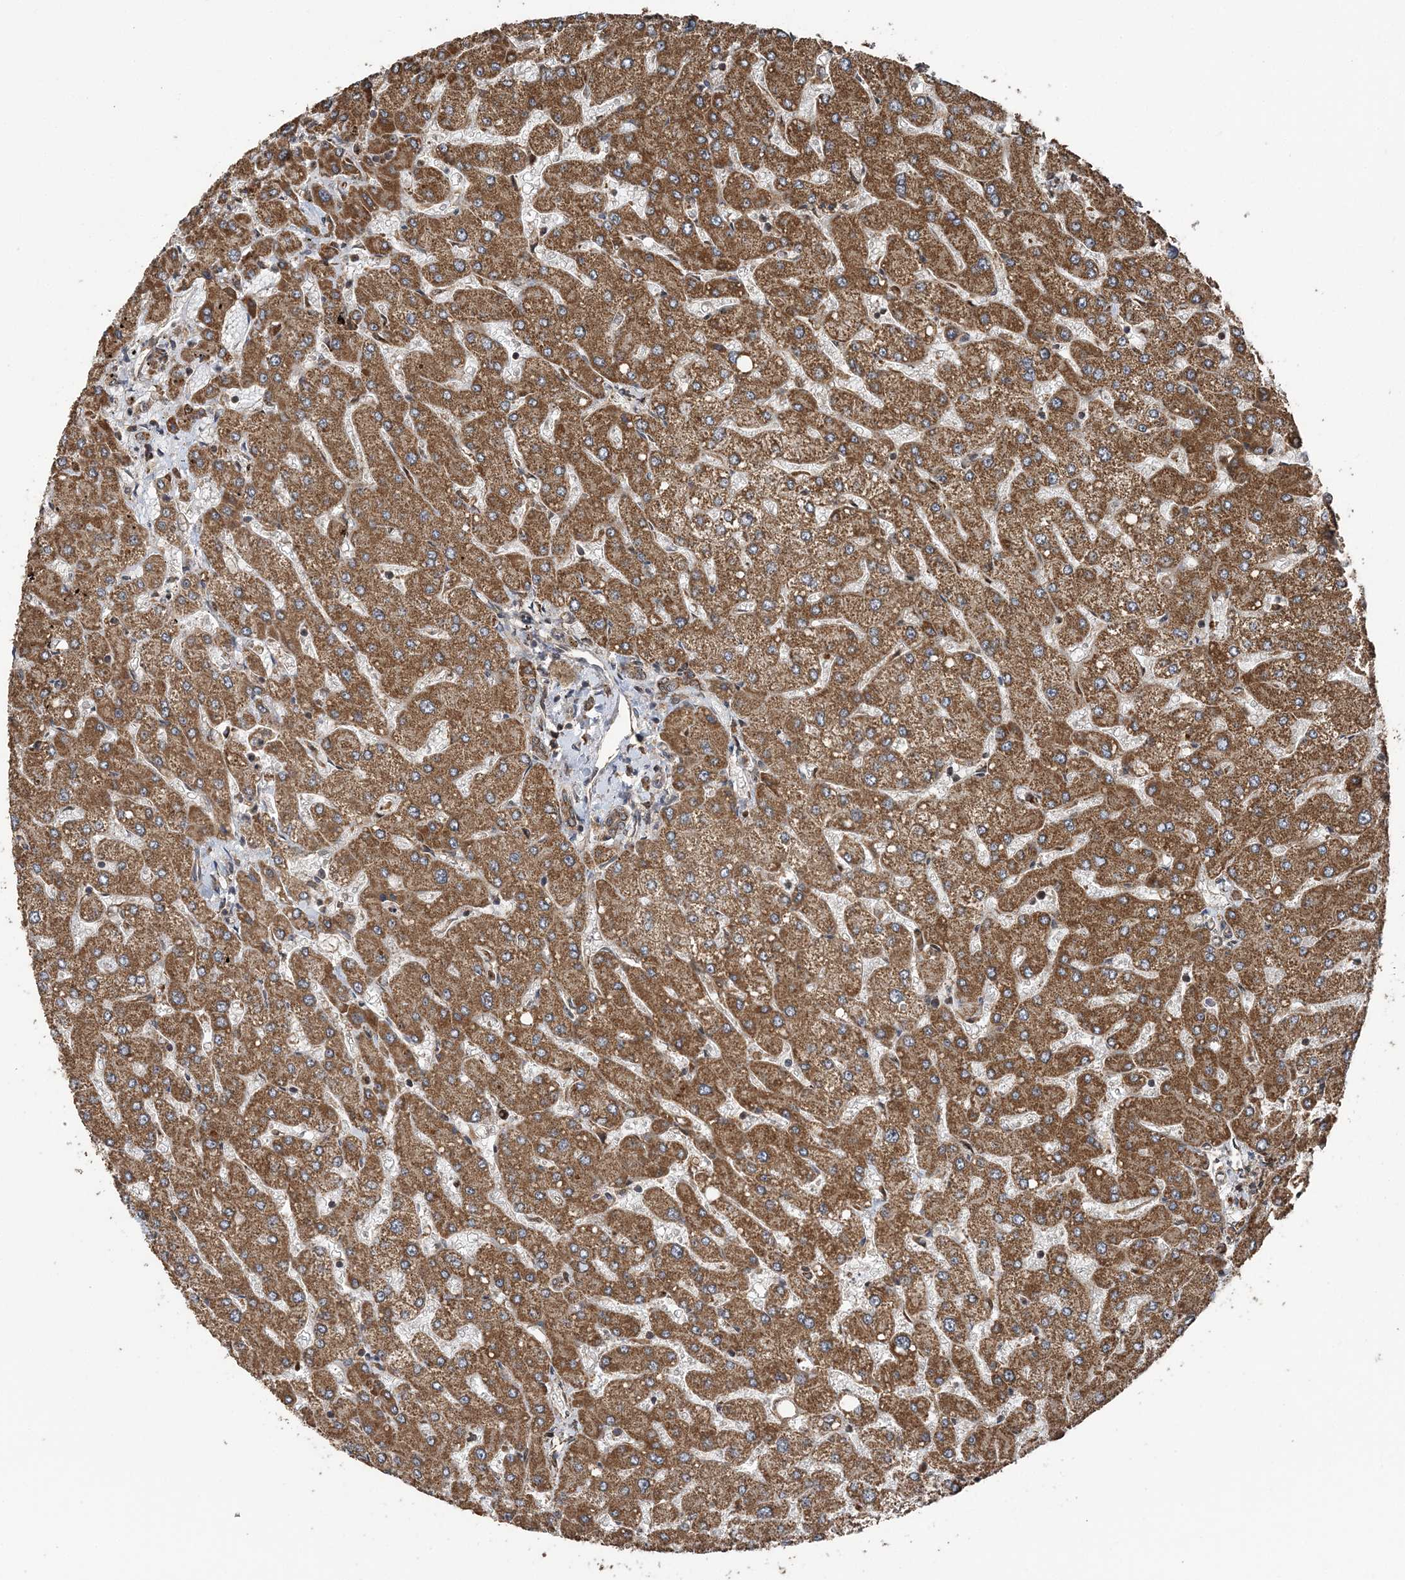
{"staining": {"intensity": "moderate", "quantity": ">75%", "location": "cytoplasmic/membranous"}, "tissue": "liver", "cell_type": "Cholangiocytes", "image_type": "normal", "snomed": [{"axis": "morphology", "description": "Normal tissue, NOS"}, {"axis": "topography", "description": "Liver"}], "caption": "Immunohistochemistry histopathology image of normal human liver stained for a protein (brown), which demonstrates medium levels of moderate cytoplasmic/membranous positivity in approximately >75% of cholangiocytes.", "gene": "PCBP1", "patient": {"sex": "male", "age": 55}}